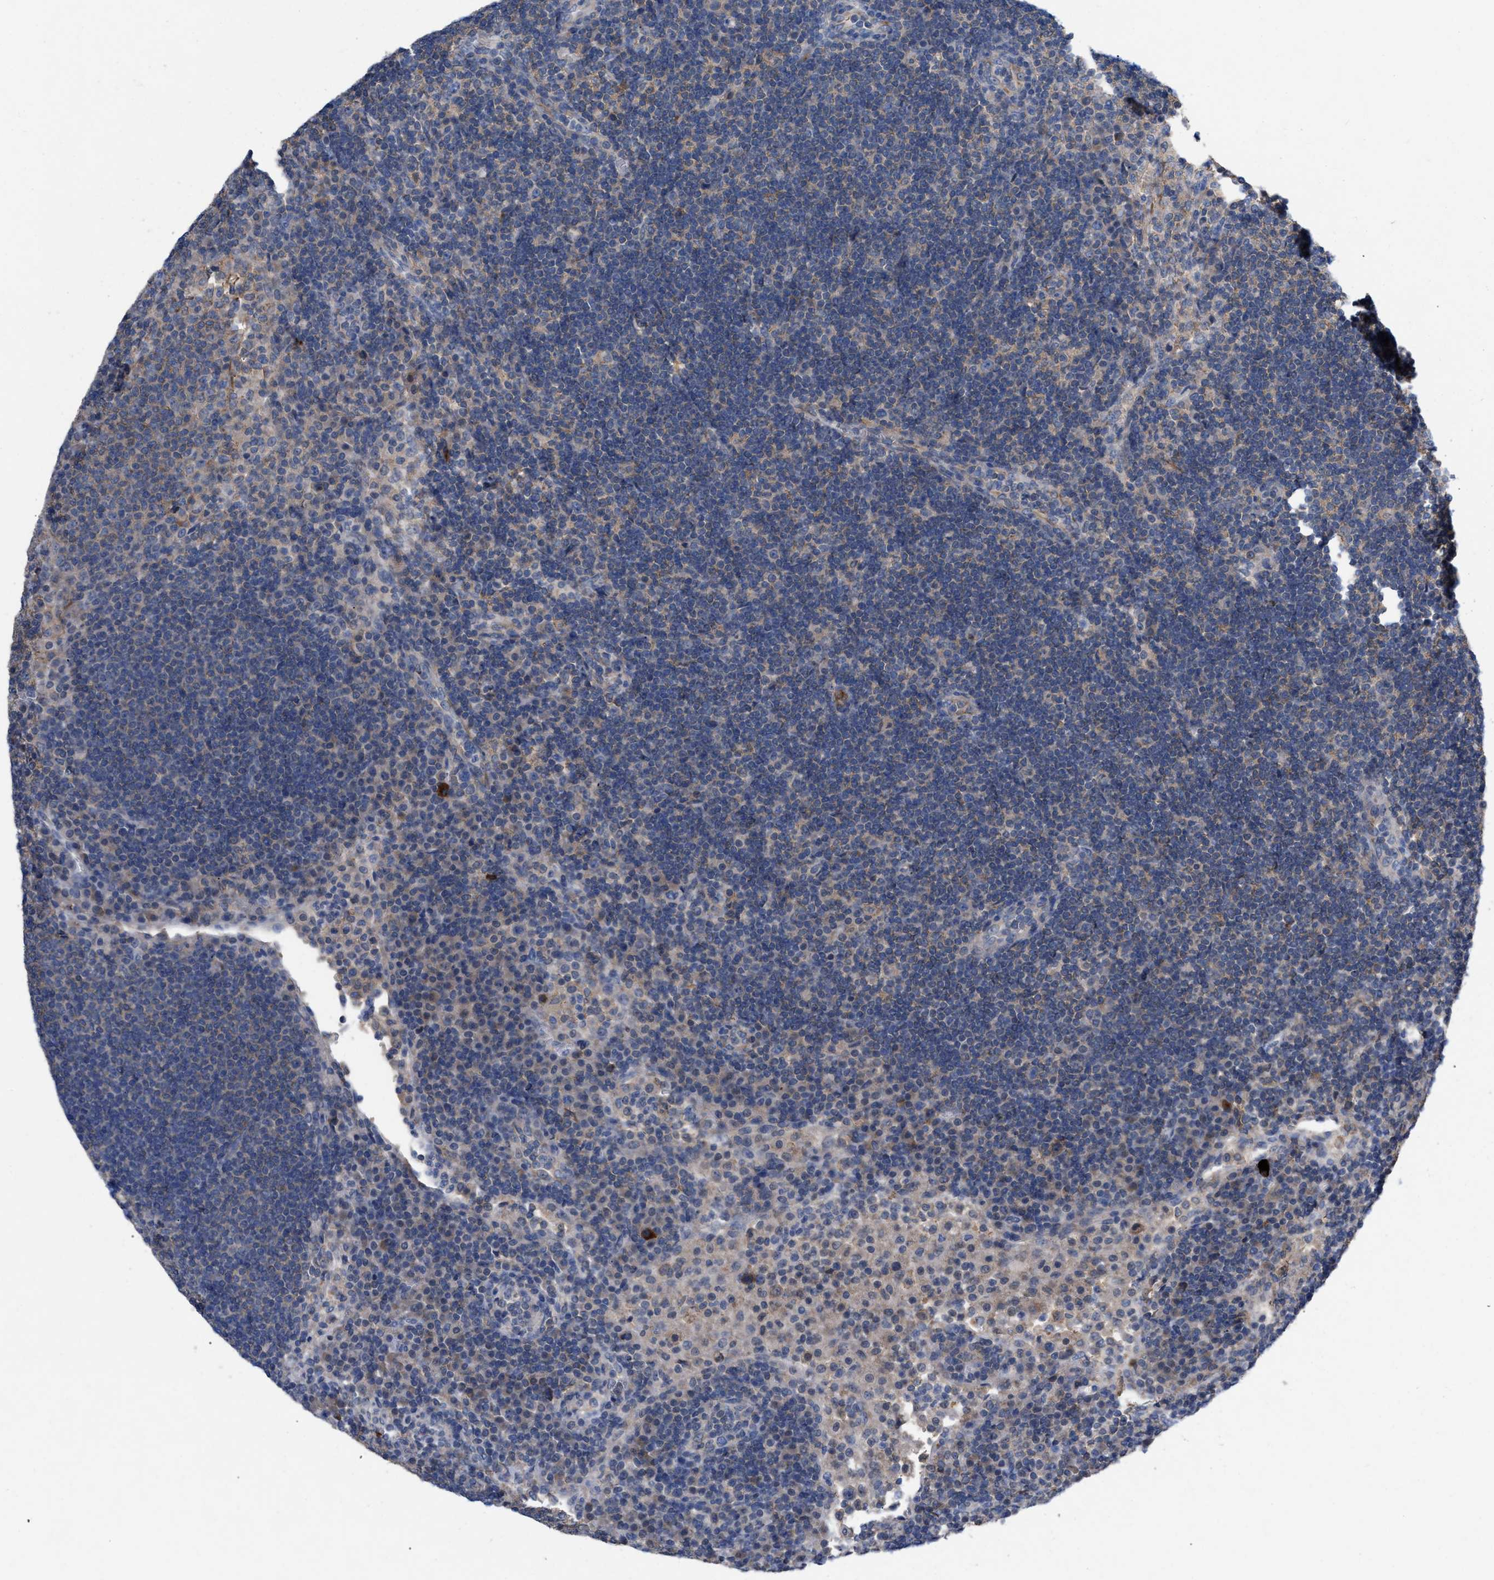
{"staining": {"intensity": "moderate", "quantity": "25%-75%", "location": "cytoplasmic/membranous"}, "tissue": "lymph node", "cell_type": "Non-germinal center cells", "image_type": "normal", "snomed": [{"axis": "morphology", "description": "Normal tissue, NOS"}, {"axis": "topography", "description": "Lymph node"}], "caption": "IHC of benign lymph node reveals medium levels of moderate cytoplasmic/membranous staining in about 25%-75% of non-germinal center cells.", "gene": "TMEM131", "patient": {"sex": "female", "age": 53}}